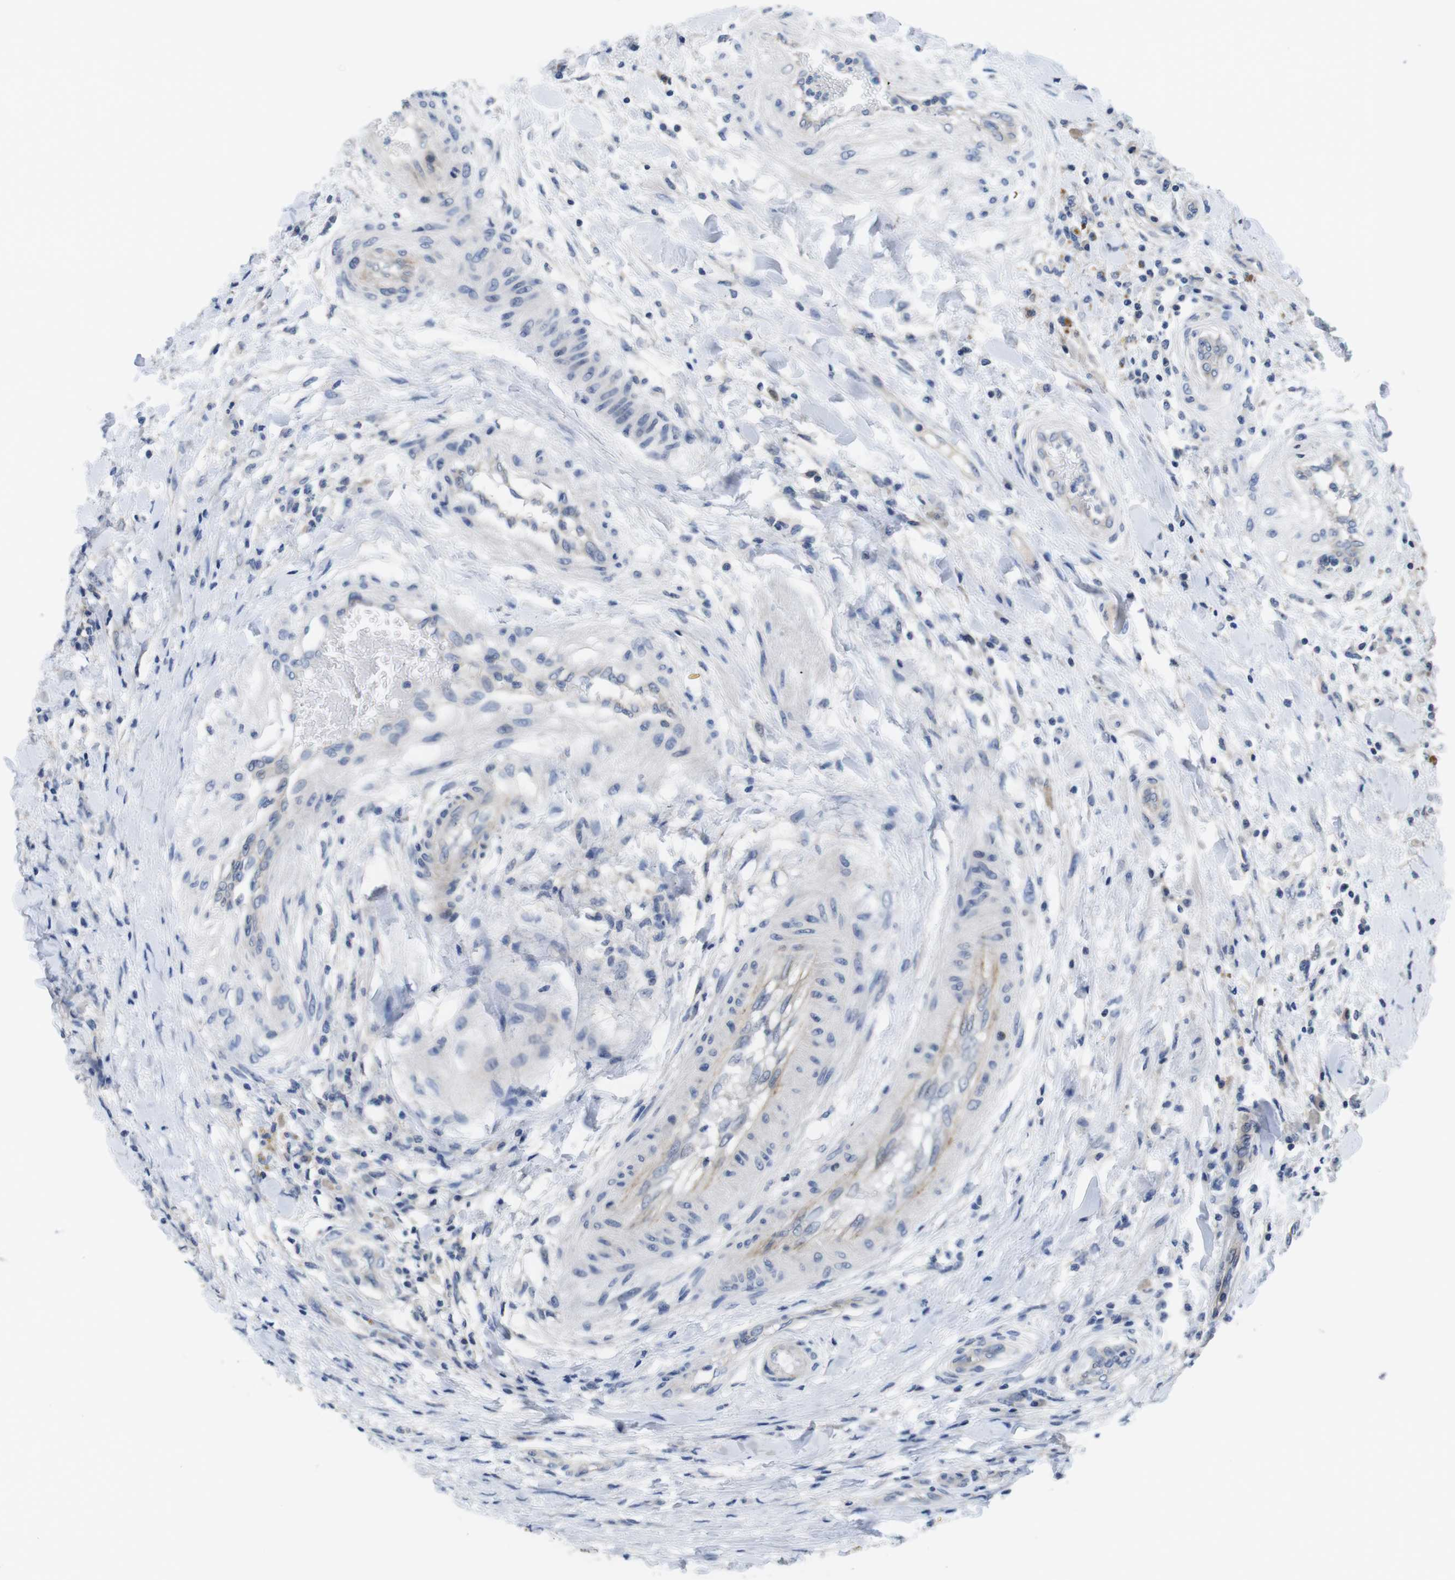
{"staining": {"intensity": "negative", "quantity": "none", "location": "none"}, "tissue": "testis cancer", "cell_type": "Tumor cells", "image_type": "cancer", "snomed": [{"axis": "morphology", "description": "Seminoma, NOS"}, {"axis": "topography", "description": "Testis"}], "caption": "A high-resolution micrograph shows immunohistochemistry staining of testis cancer (seminoma), which demonstrates no significant positivity in tumor cells.", "gene": "SCRIB", "patient": {"sex": "male", "age": 59}}